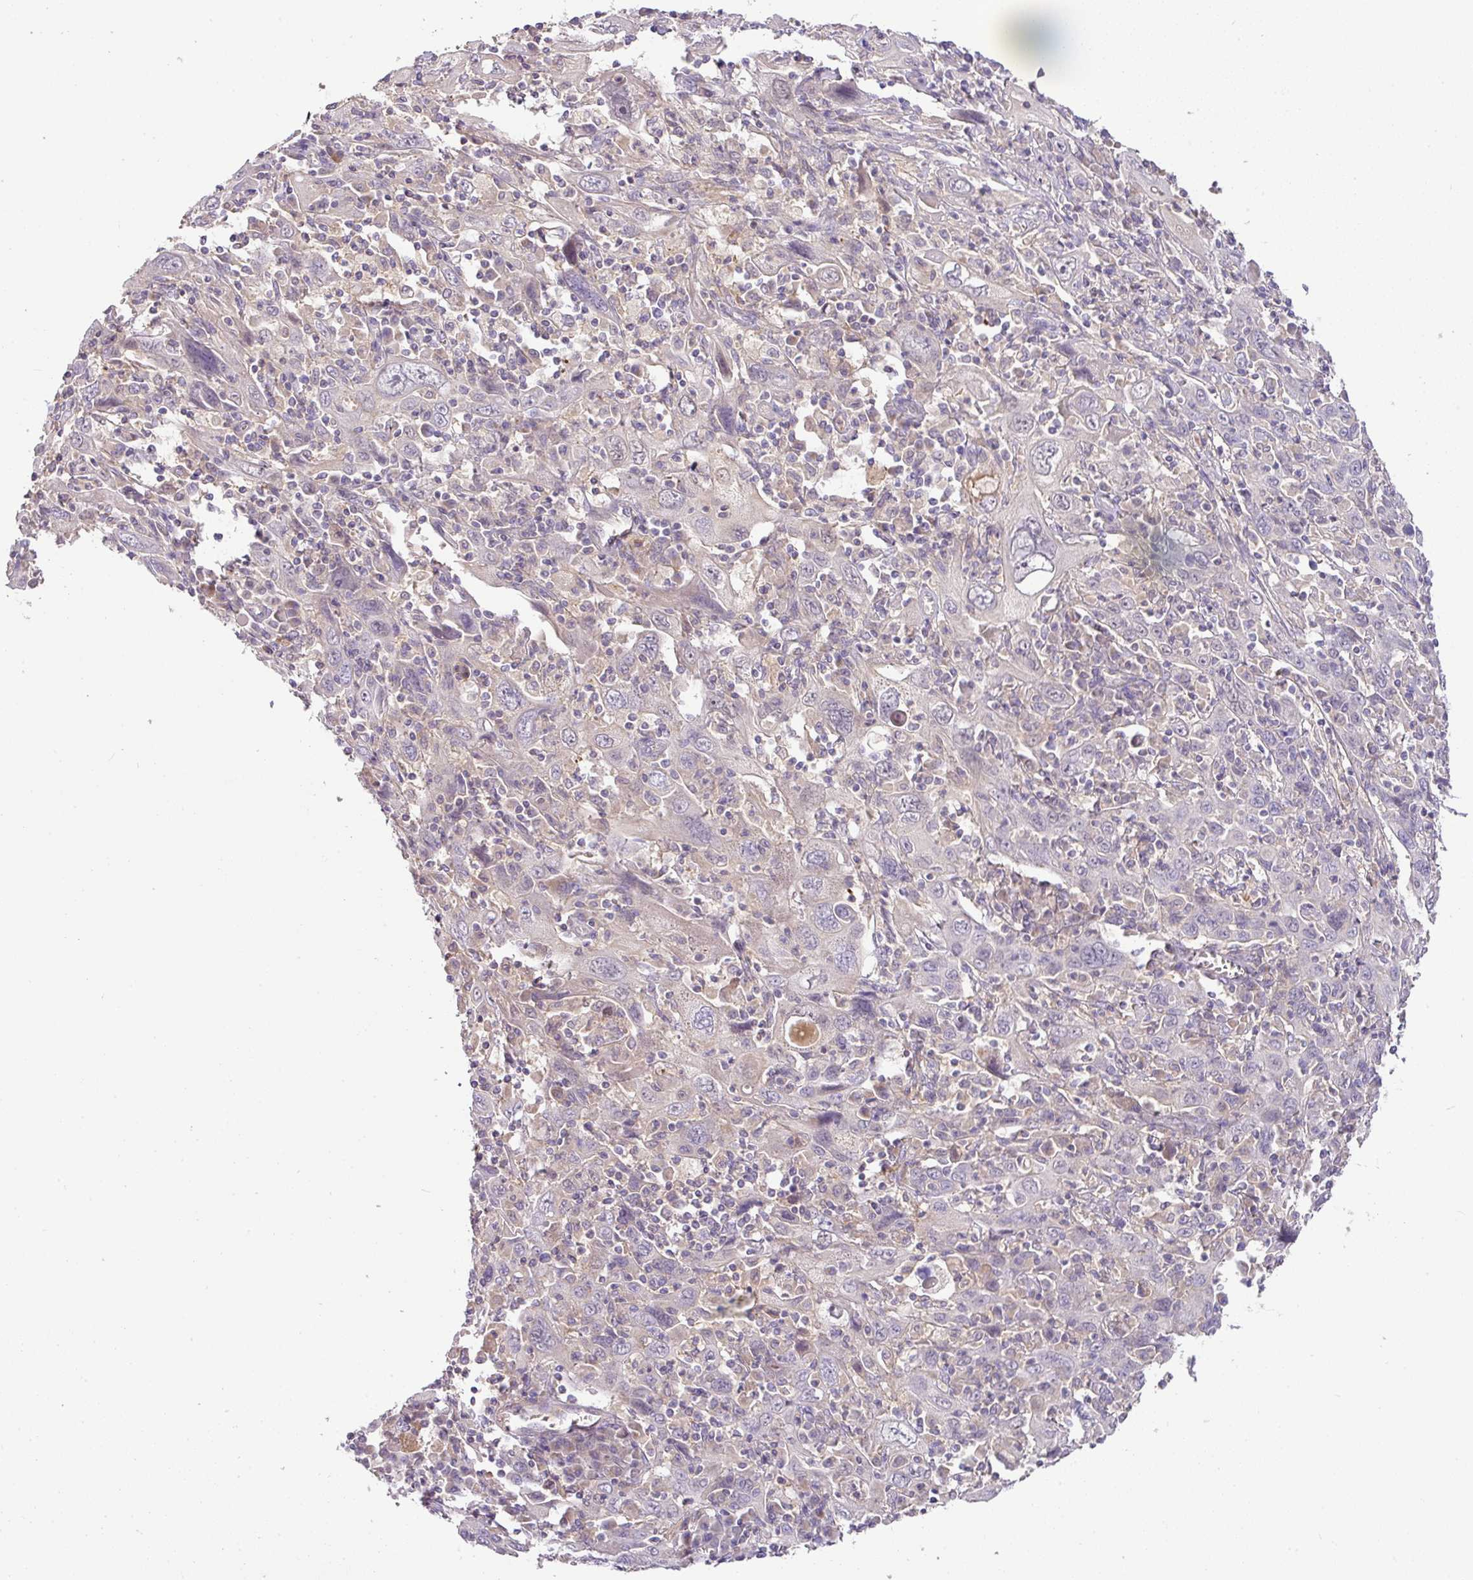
{"staining": {"intensity": "negative", "quantity": "none", "location": "none"}, "tissue": "cervical cancer", "cell_type": "Tumor cells", "image_type": "cancer", "snomed": [{"axis": "morphology", "description": "Squamous cell carcinoma, NOS"}, {"axis": "topography", "description": "Cervix"}], "caption": "Immunohistochemistry (IHC) photomicrograph of neoplastic tissue: human cervical cancer stained with DAB (3,3'-diaminobenzidine) demonstrates no significant protein staining in tumor cells.", "gene": "HOXC13", "patient": {"sex": "female", "age": 46}}